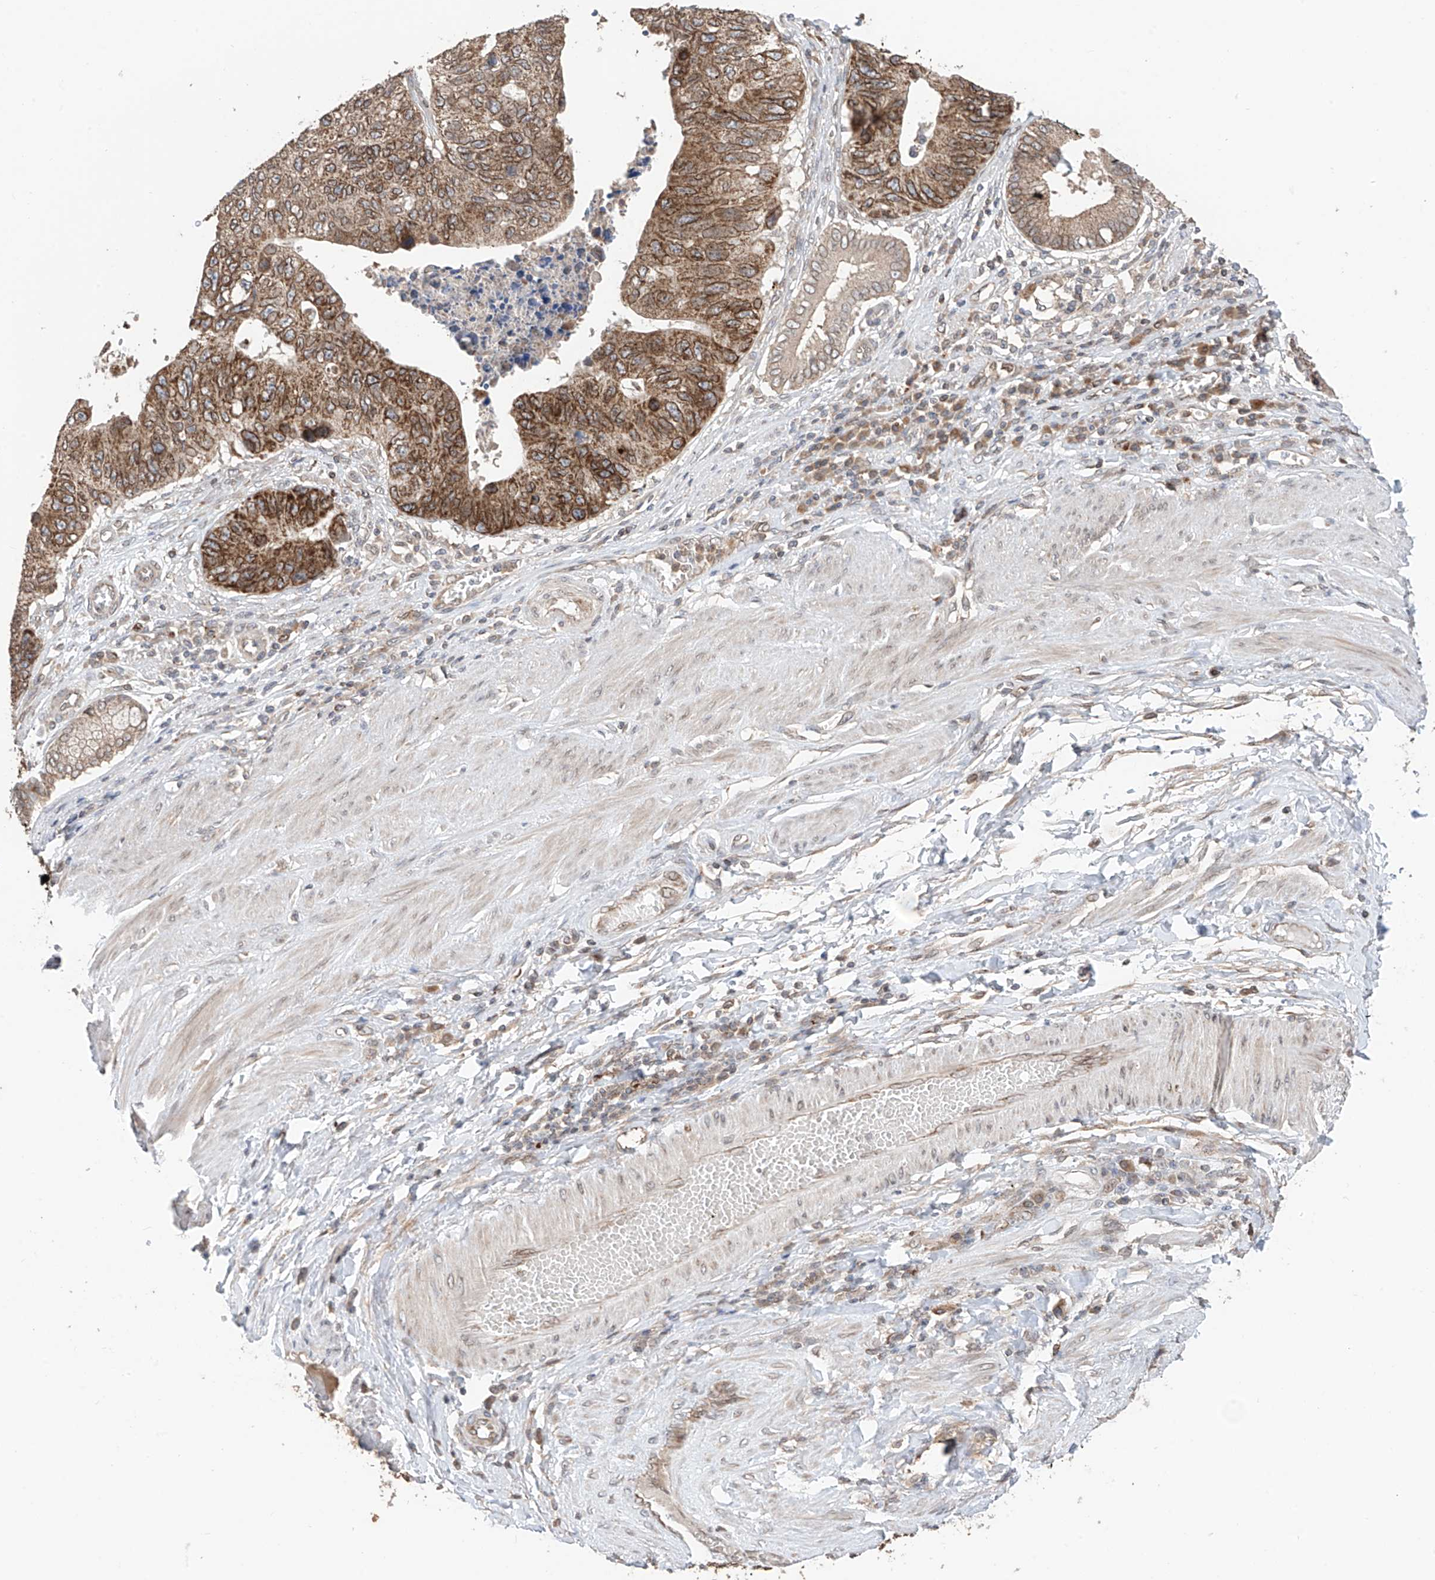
{"staining": {"intensity": "moderate", "quantity": ">75%", "location": "cytoplasmic/membranous,nuclear"}, "tissue": "stomach cancer", "cell_type": "Tumor cells", "image_type": "cancer", "snomed": [{"axis": "morphology", "description": "Adenocarcinoma, NOS"}, {"axis": "topography", "description": "Stomach"}], "caption": "The micrograph shows immunohistochemical staining of stomach cancer. There is moderate cytoplasmic/membranous and nuclear positivity is seen in approximately >75% of tumor cells.", "gene": "AHCTF1", "patient": {"sex": "male", "age": 59}}